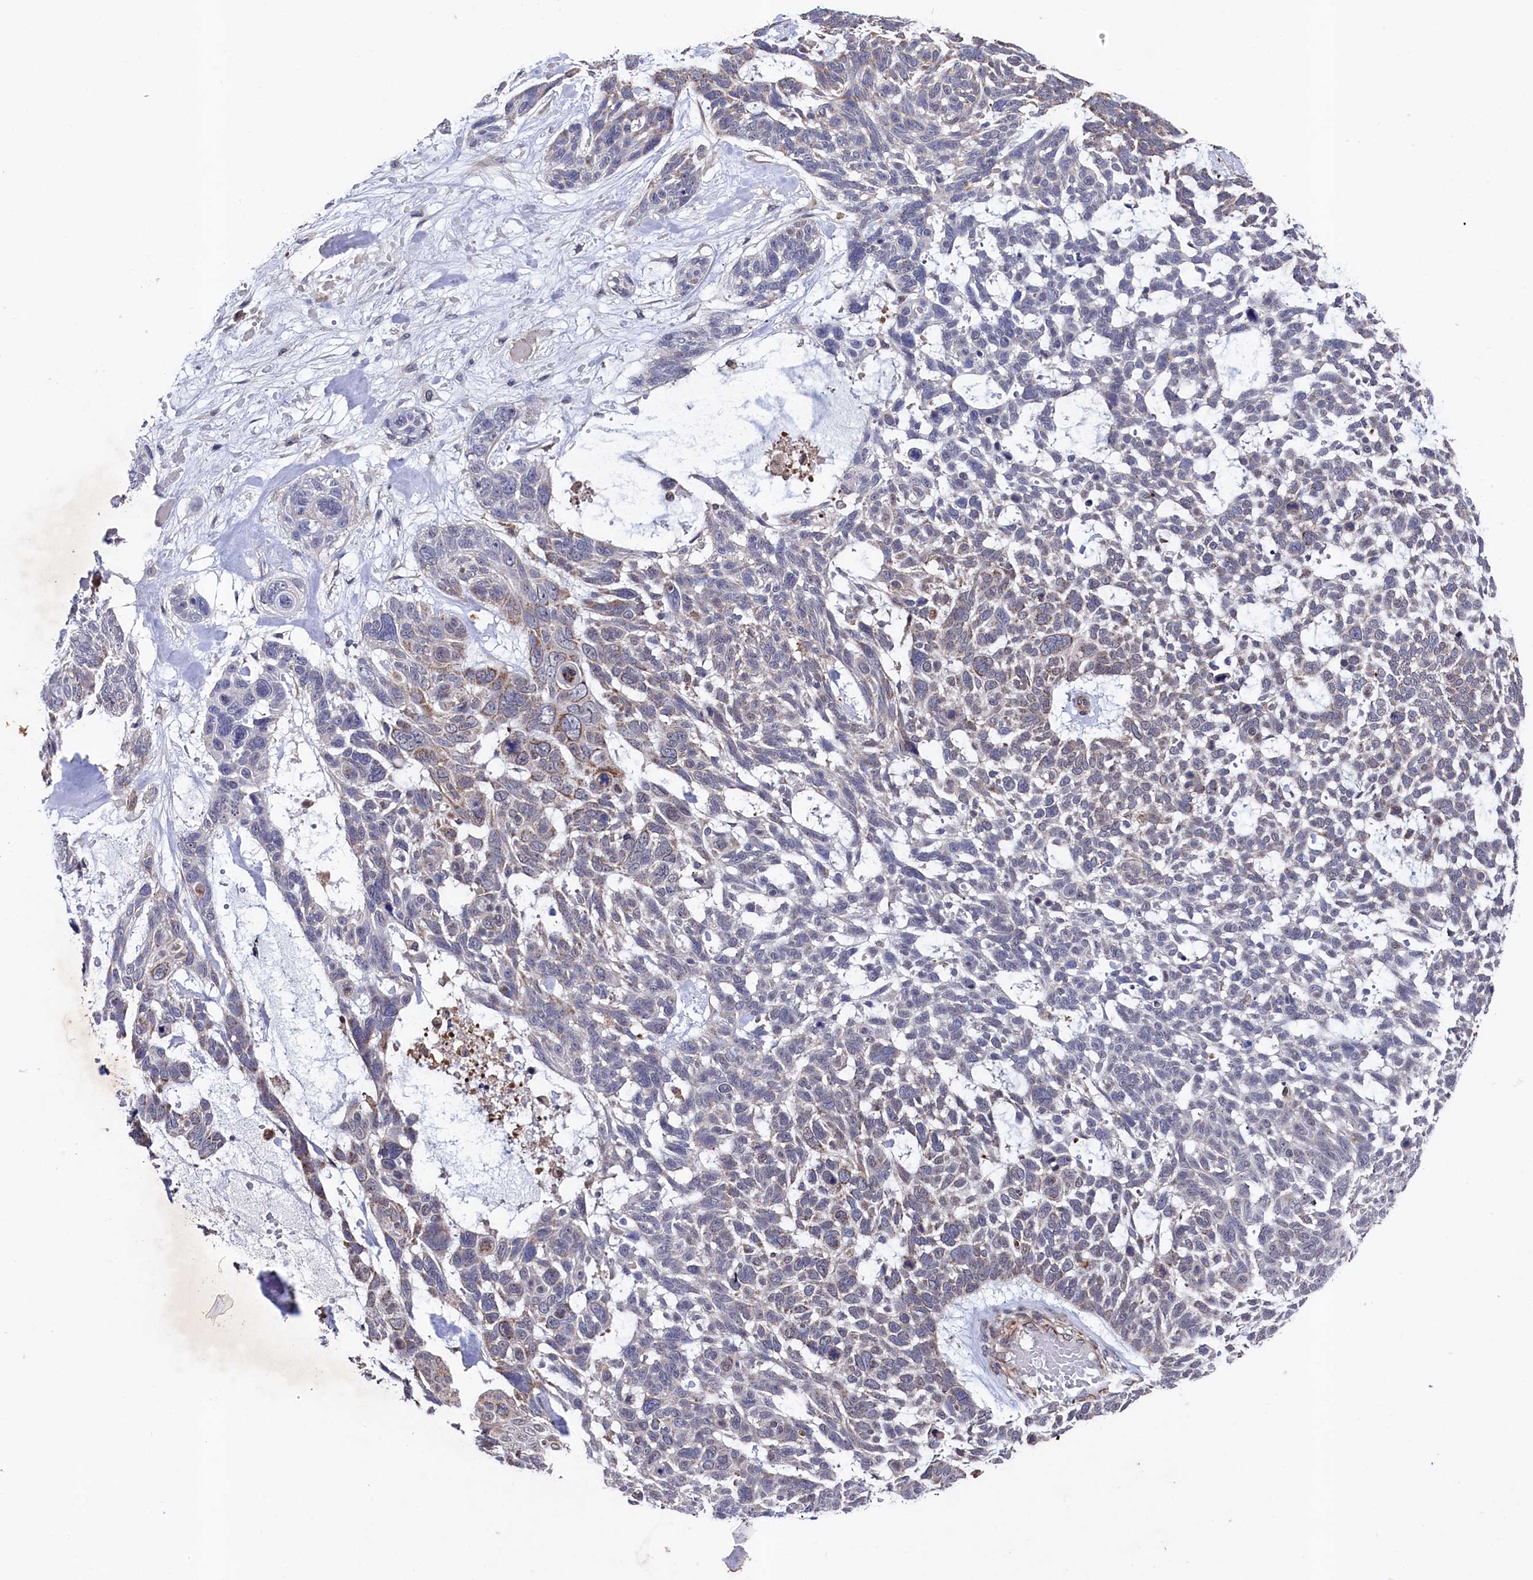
{"staining": {"intensity": "weak", "quantity": "<25%", "location": "cytoplasmic/membranous"}, "tissue": "skin cancer", "cell_type": "Tumor cells", "image_type": "cancer", "snomed": [{"axis": "morphology", "description": "Basal cell carcinoma"}, {"axis": "topography", "description": "Skin"}], "caption": "Skin cancer was stained to show a protein in brown. There is no significant positivity in tumor cells.", "gene": "CHCHD1", "patient": {"sex": "male", "age": 88}}